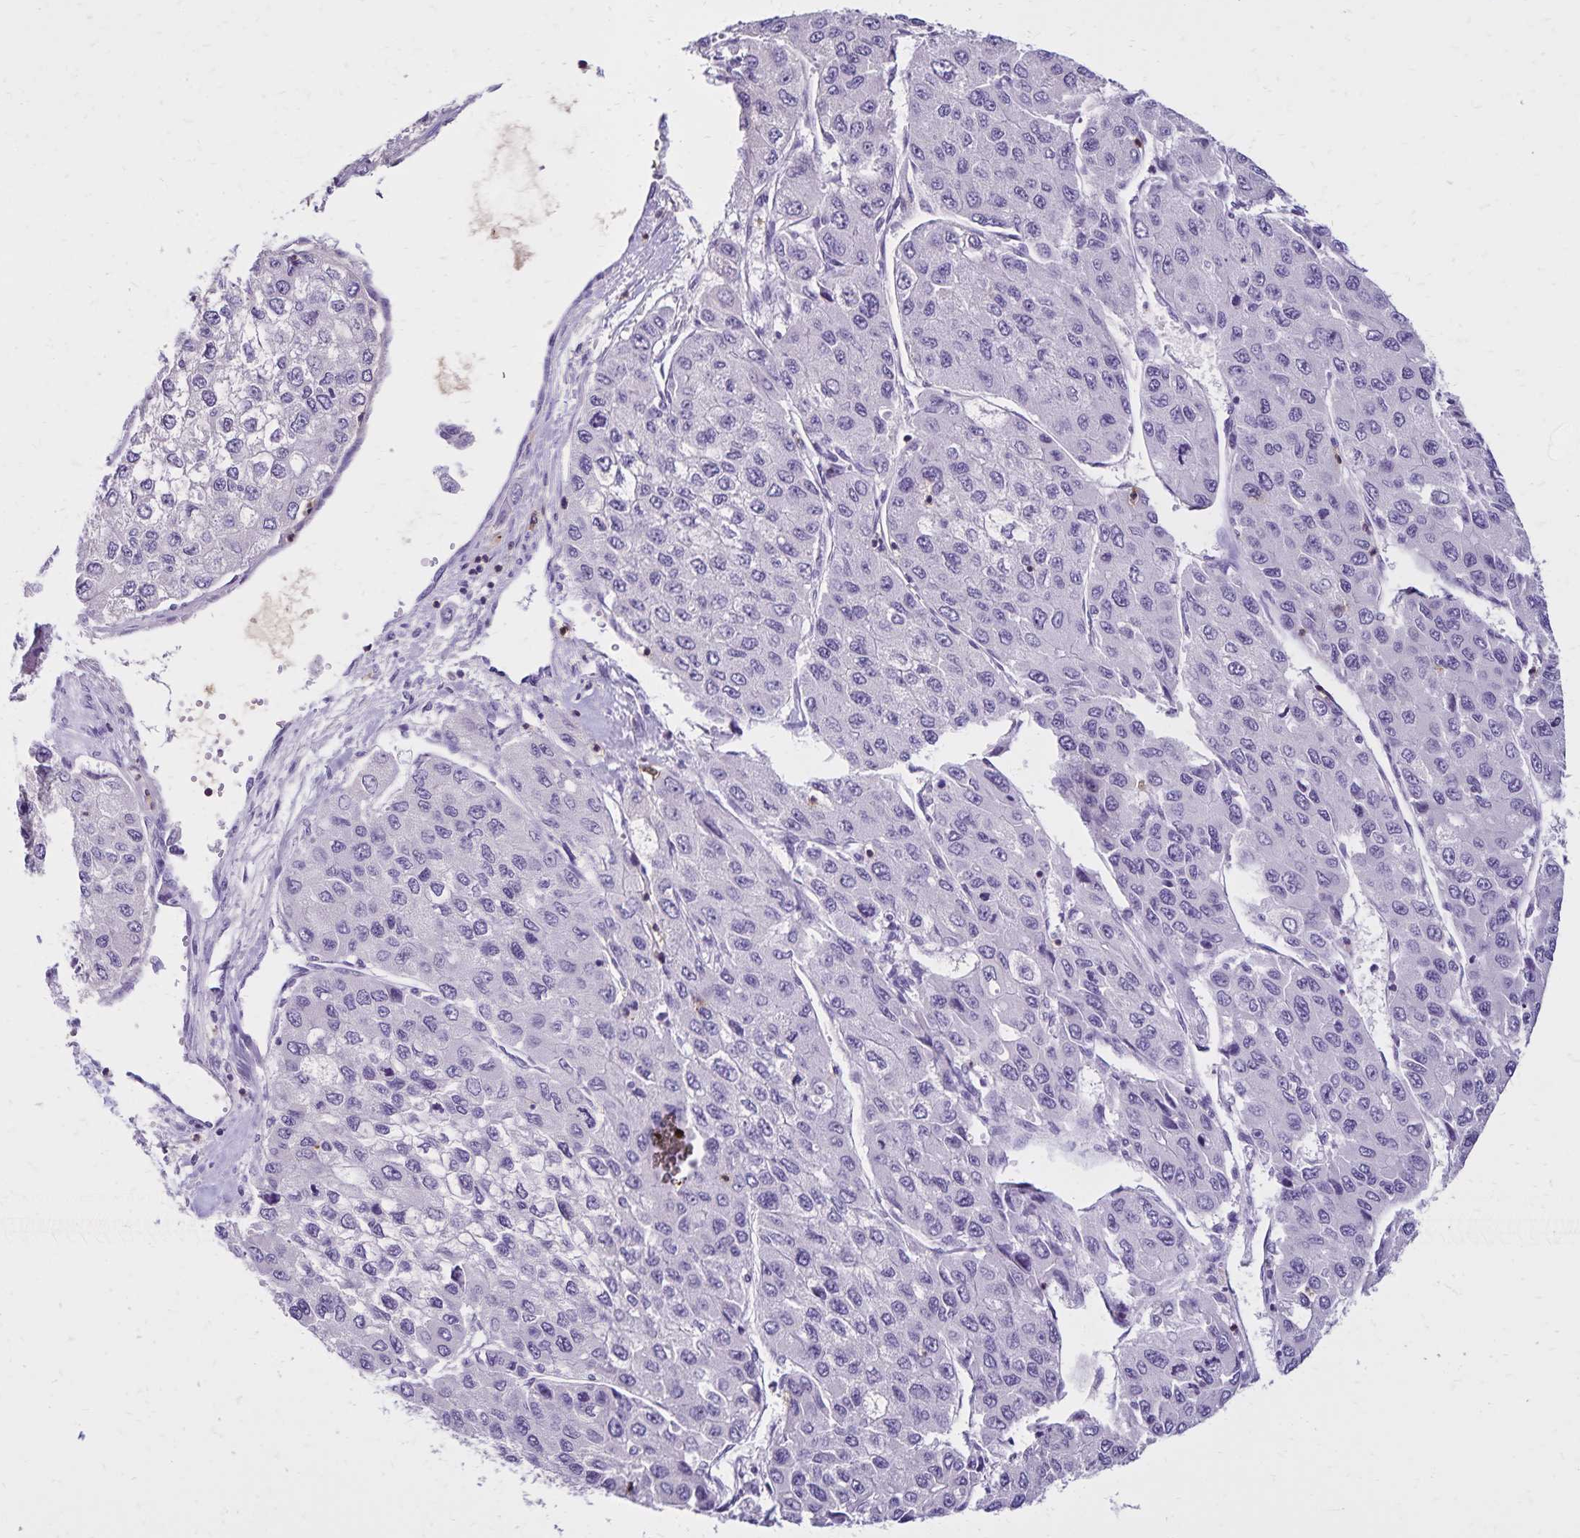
{"staining": {"intensity": "negative", "quantity": "none", "location": "none"}, "tissue": "liver cancer", "cell_type": "Tumor cells", "image_type": "cancer", "snomed": [{"axis": "morphology", "description": "Carcinoma, Hepatocellular, NOS"}, {"axis": "topography", "description": "Liver"}], "caption": "High magnification brightfield microscopy of liver cancer (hepatocellular carcinoma) stained with DAB (3,3'-diaminobenzidine) (brown) and counterstained with hematoxylin (blue): tumor cells show no significant positivity. (DAB (3,3'-diaminobenzidine) IHC, high magnification).", "gene": "CD27", "patient": {"sex": "female", "age": 66}}